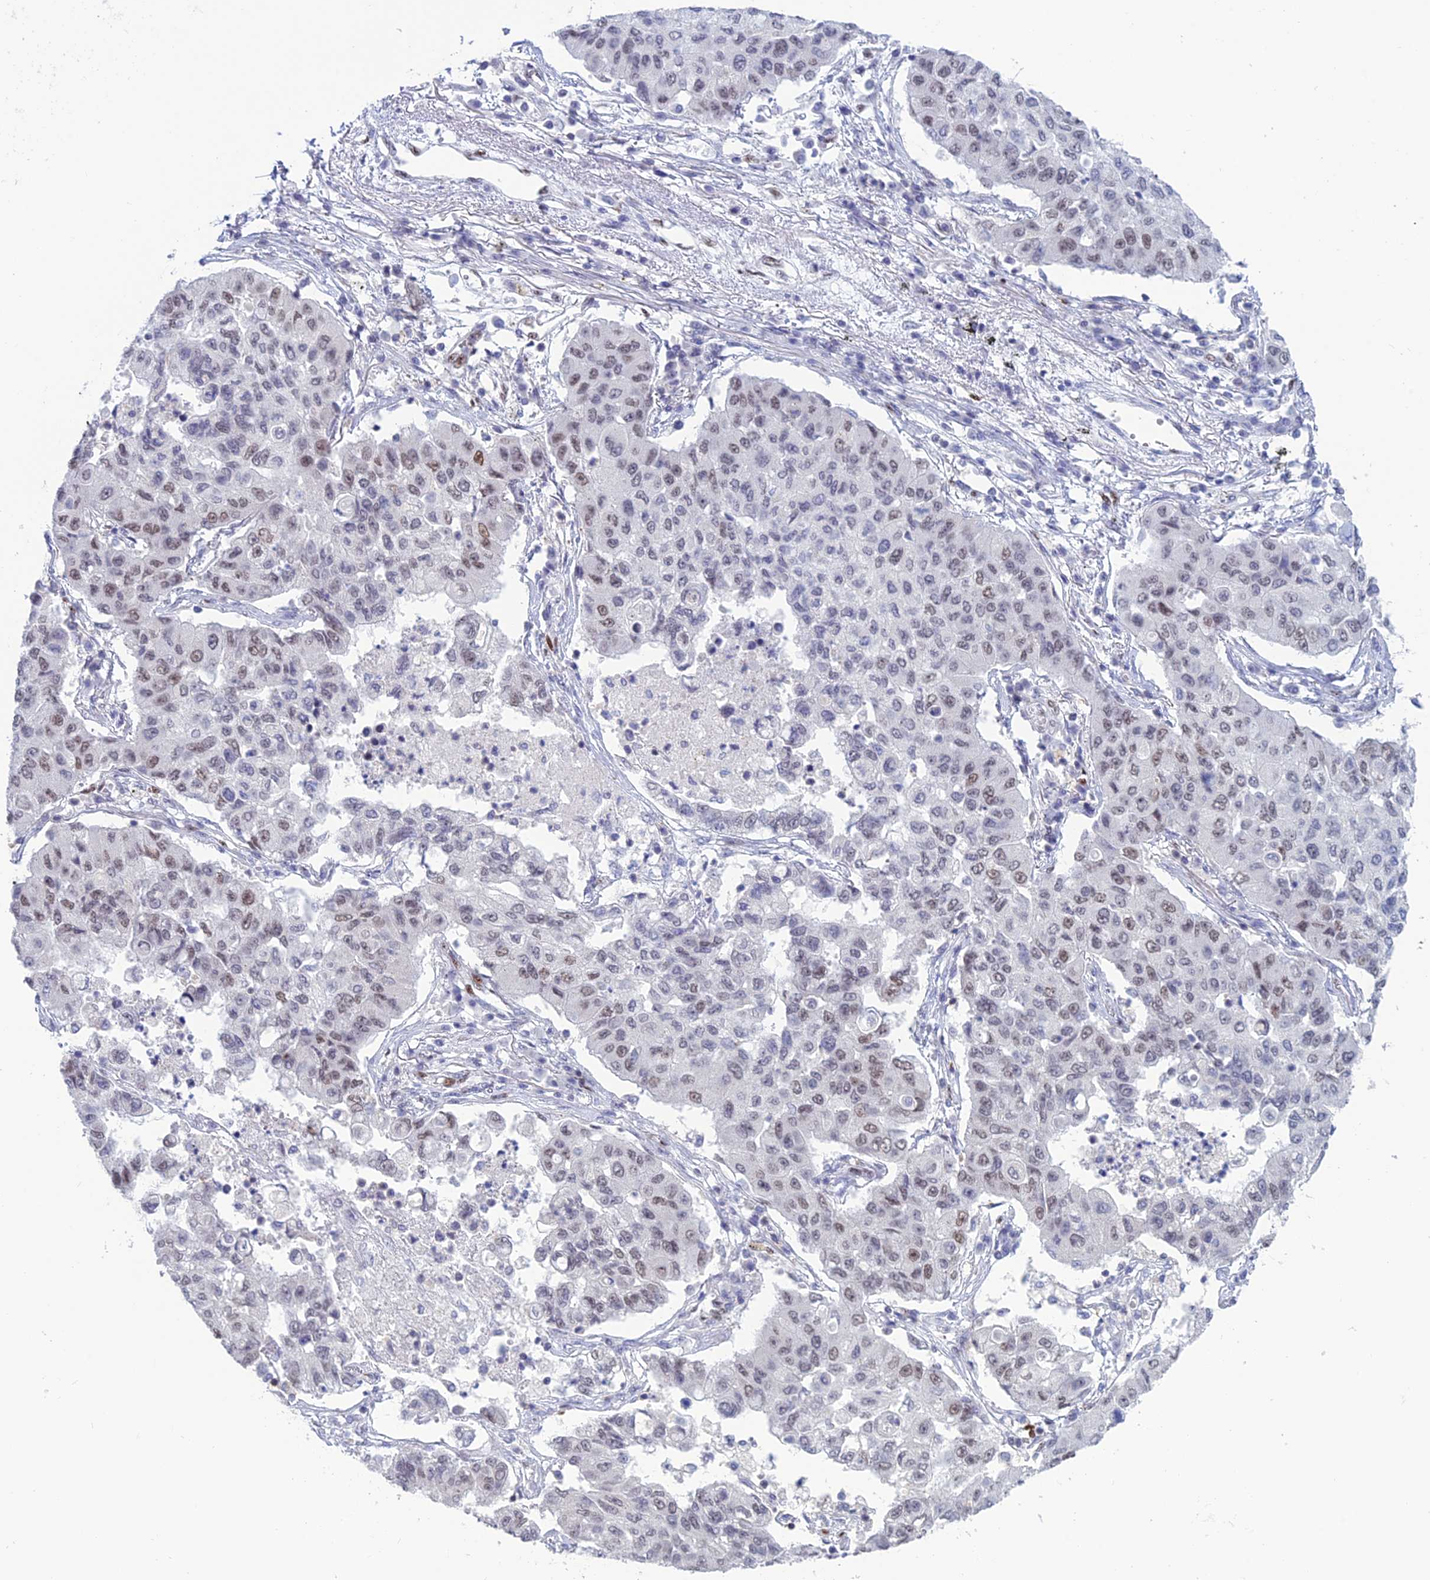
{"staining": {"intensity": "weak", "quantity": "<25%", "location": "nuclear"}, "tissue": "lung cancer", "cell_type": "Tumor cells", "image_type": "cancer", "snomed": [{"axis": "morphology", "description": "Squamous cell carcinoma, NOS"}, {"axis": "topography", "description": "Lung"}], "caption": "Immunohistochemistry (IHC) of squamous cell carcinoma (lung) displays no expression in tumor cells.", "gene": "NOL4L", "patient": {"sex": "male", "age": 74}}